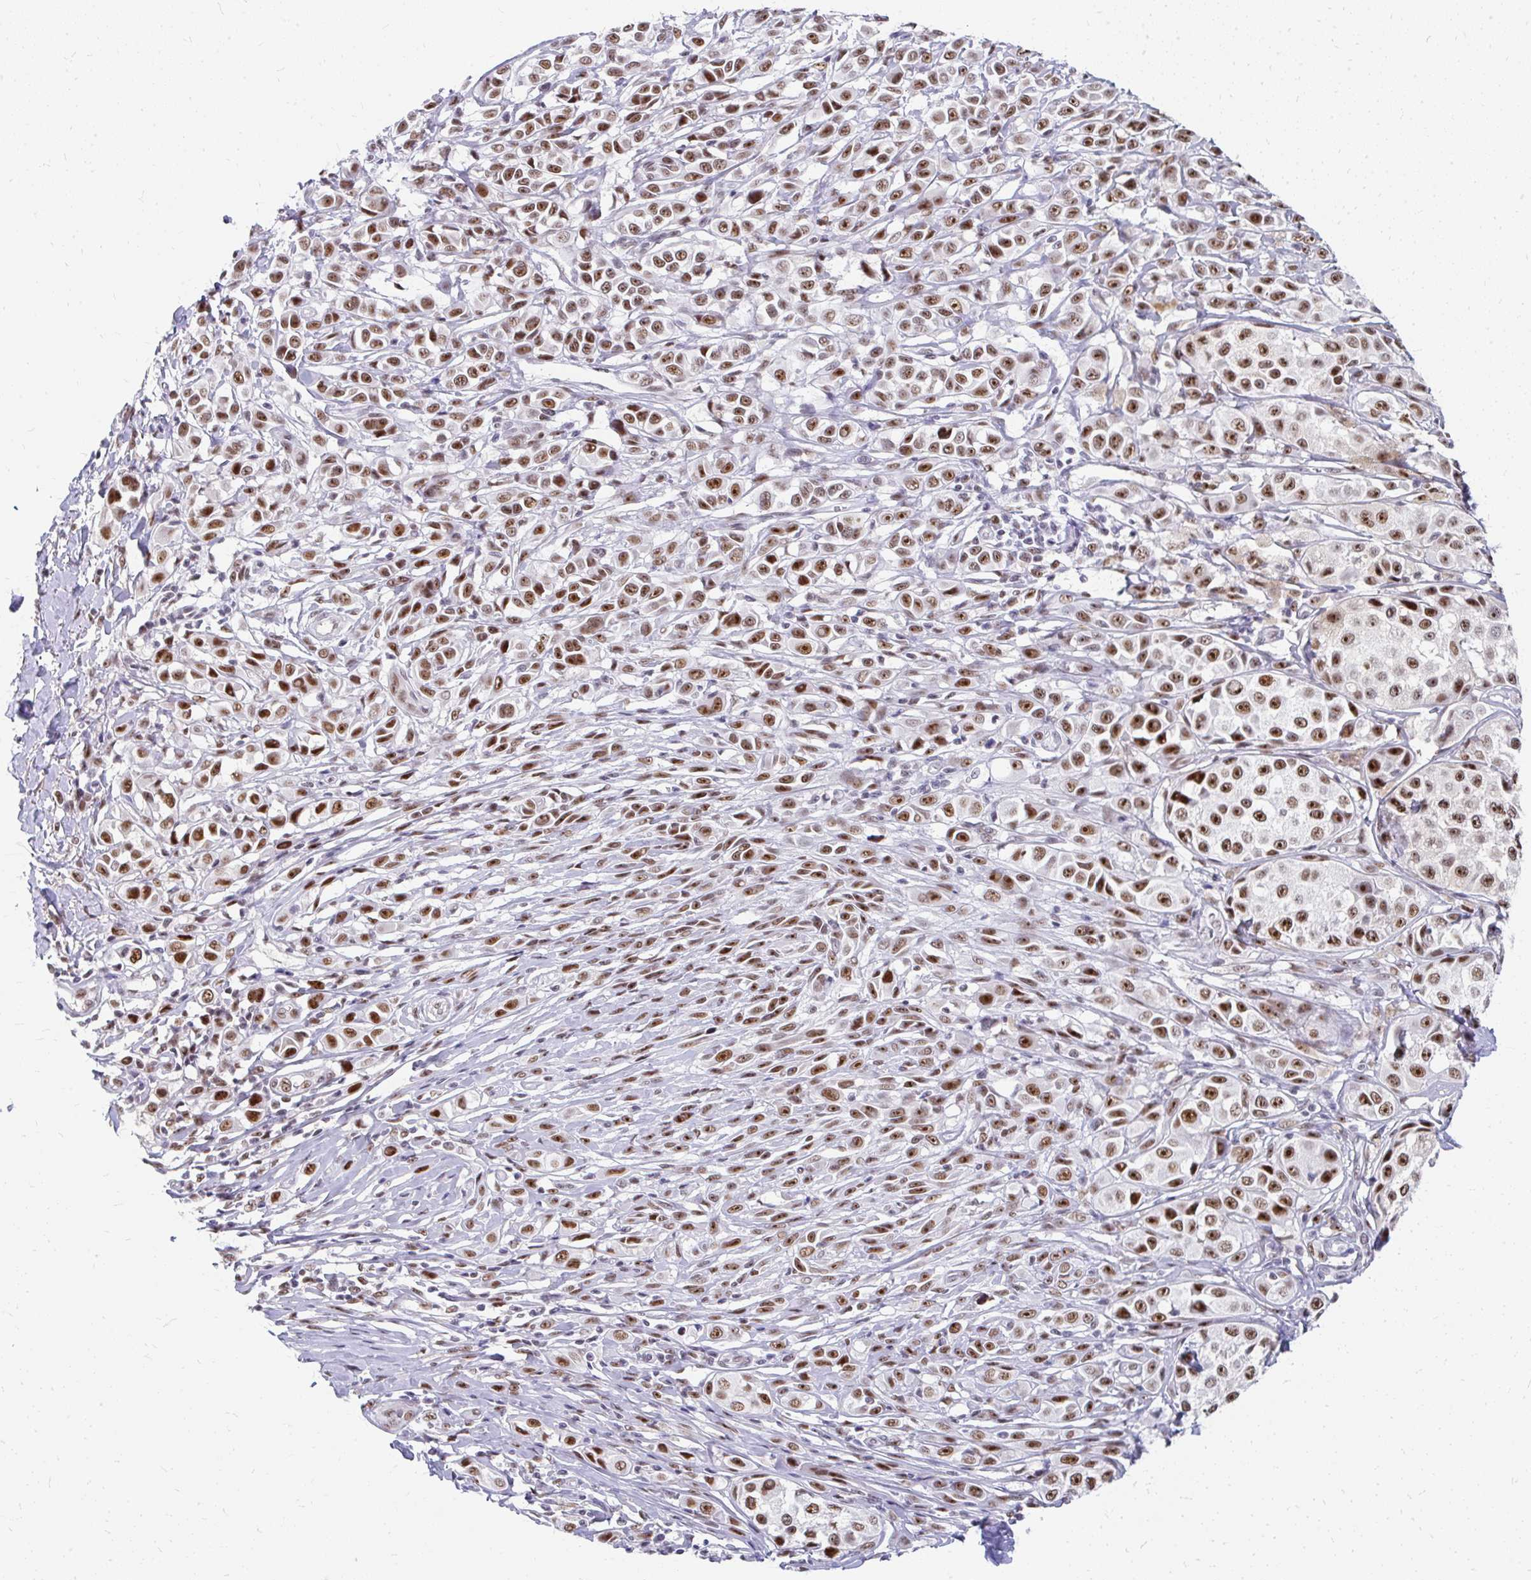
{"staining": {"intensity": "strong", "quantity": ">75%", "location": "nuclear"}, "tissue": "melanoma", "cell_type": "Tumor cells", "image_type": "cancer", "snomed": [{"axis": "morphology", "description": "Malignant melanoma, NOS"}, {"axis": "topography", "description": "Skin"}], "caption": "Immunohistochemical staining of human malignant melanoma shows high levels of strong nuclear protein positivity in approximately >75% of tumor cells.", "gene": "GTF2H1", "patient": {"sex": "male", "age": 39}}